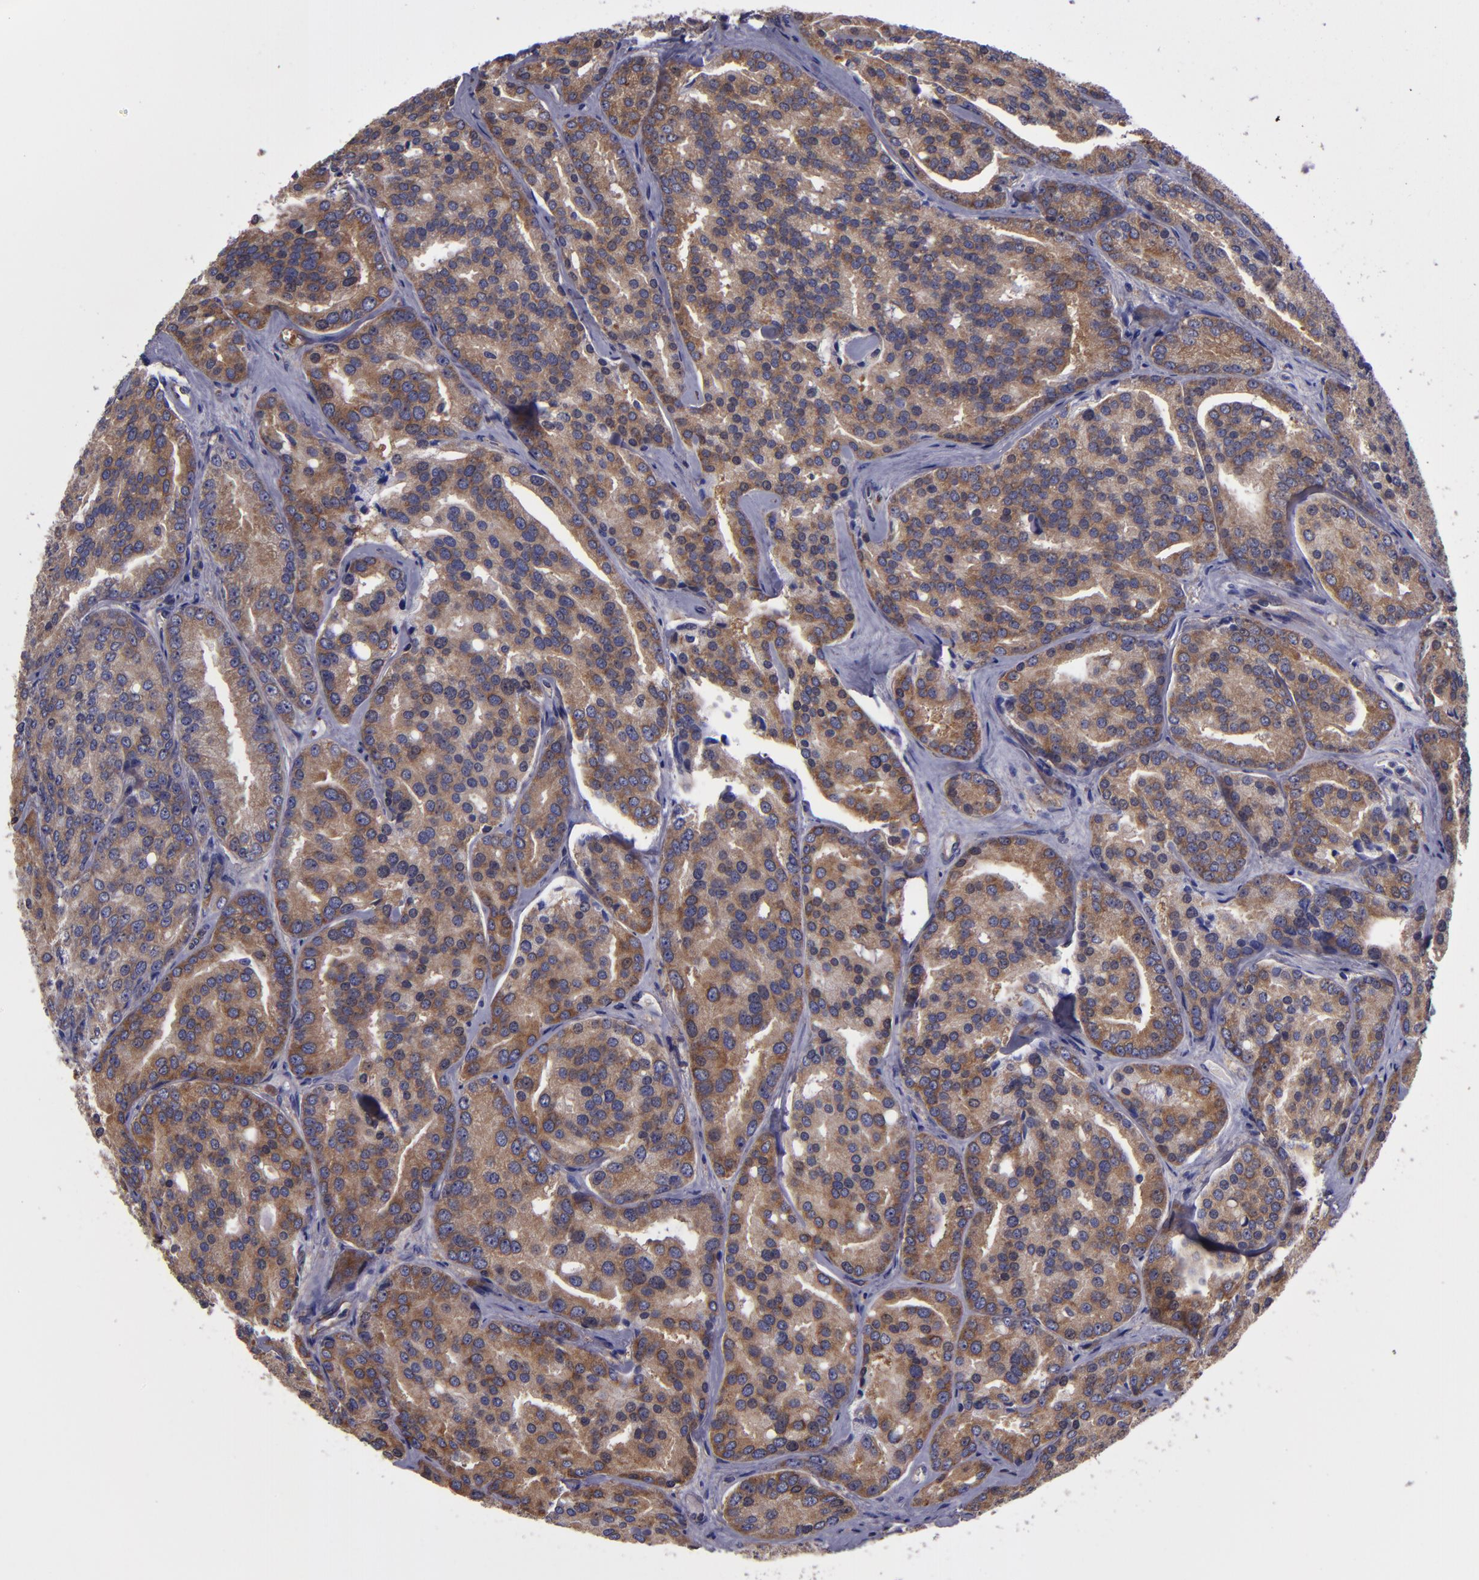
{"staining": {"intensity": "moderate", "quantity": ">75%", "location": "cytoplasmic/membranous"}, "tissue": "prostate cancer", "cell_type": "Tumor cells", "image_type": "cancer", "snomed": [{"axis": "morphology", "description": "Adenocarcinoma, High grade"}, {"axis": "topography", "description": "Prostate"}], "caption": "Immunohistochemical staining of human prostate cancer (high-grade adenocarcinoma) reveals moderate cytoplasmic/membranous protein staining in about >75% of tumor cells.", "gene": "CARS1", "patient": {"sex": "male", "age": 64}}